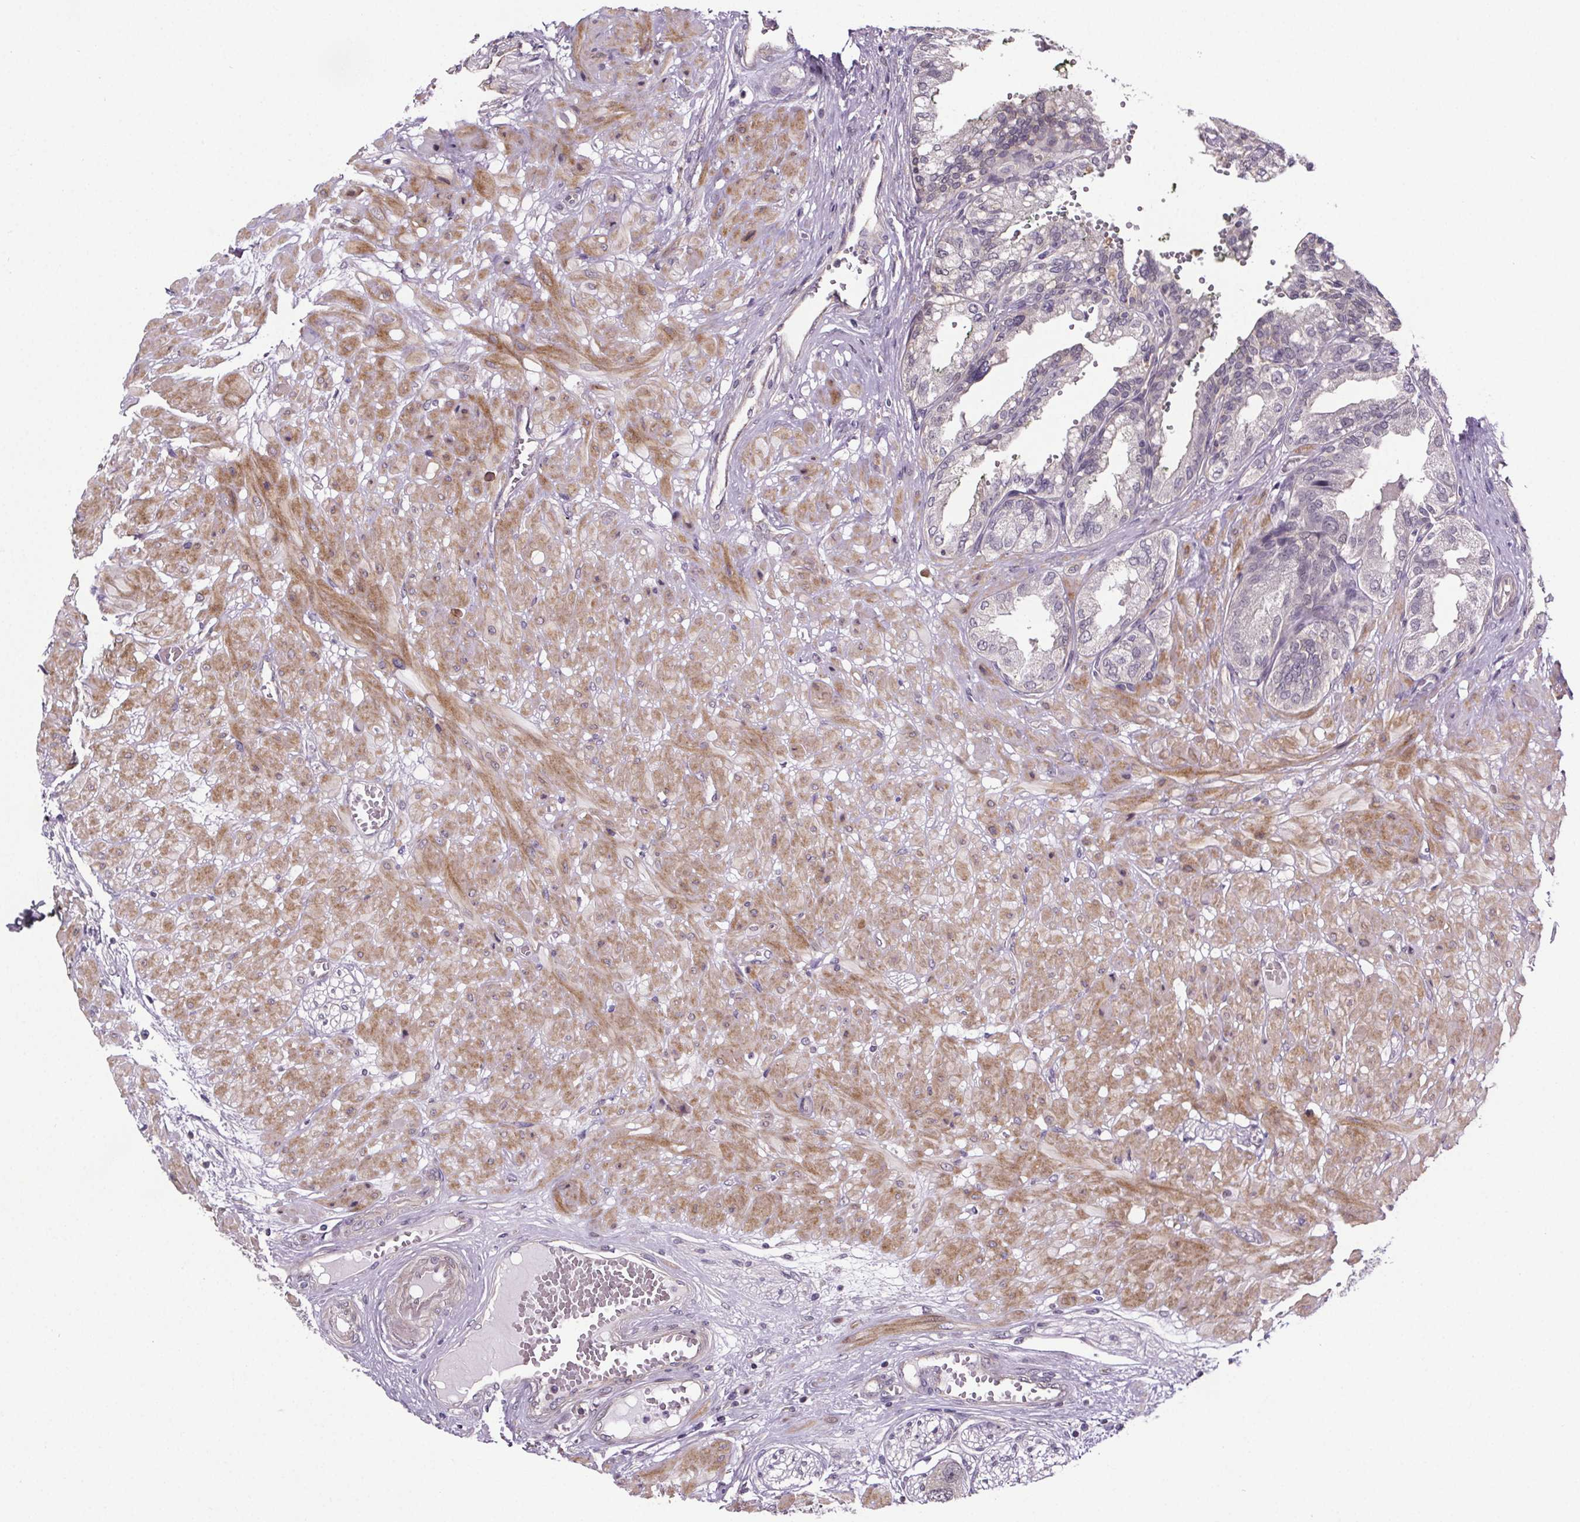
{"staining": {"intensity": "negative", "quantity": "none", "location": "none"}, "tissue": "prostate cancer", "cell_type": "Tumor cells", "image_type": "cancer", "snomed": [{"axis": "morphology", "description": "Adenocarcinoma, High grade"}, {"axis": "topography", "description": "Prostate"}], "caption": "Immunohistochemical staining of prostate cancer (high-grade adenocarcinoma) displays no significant expression in tumor cells.", "gene": "TTC12", "patient": {"sex": "male", "age": 71}}